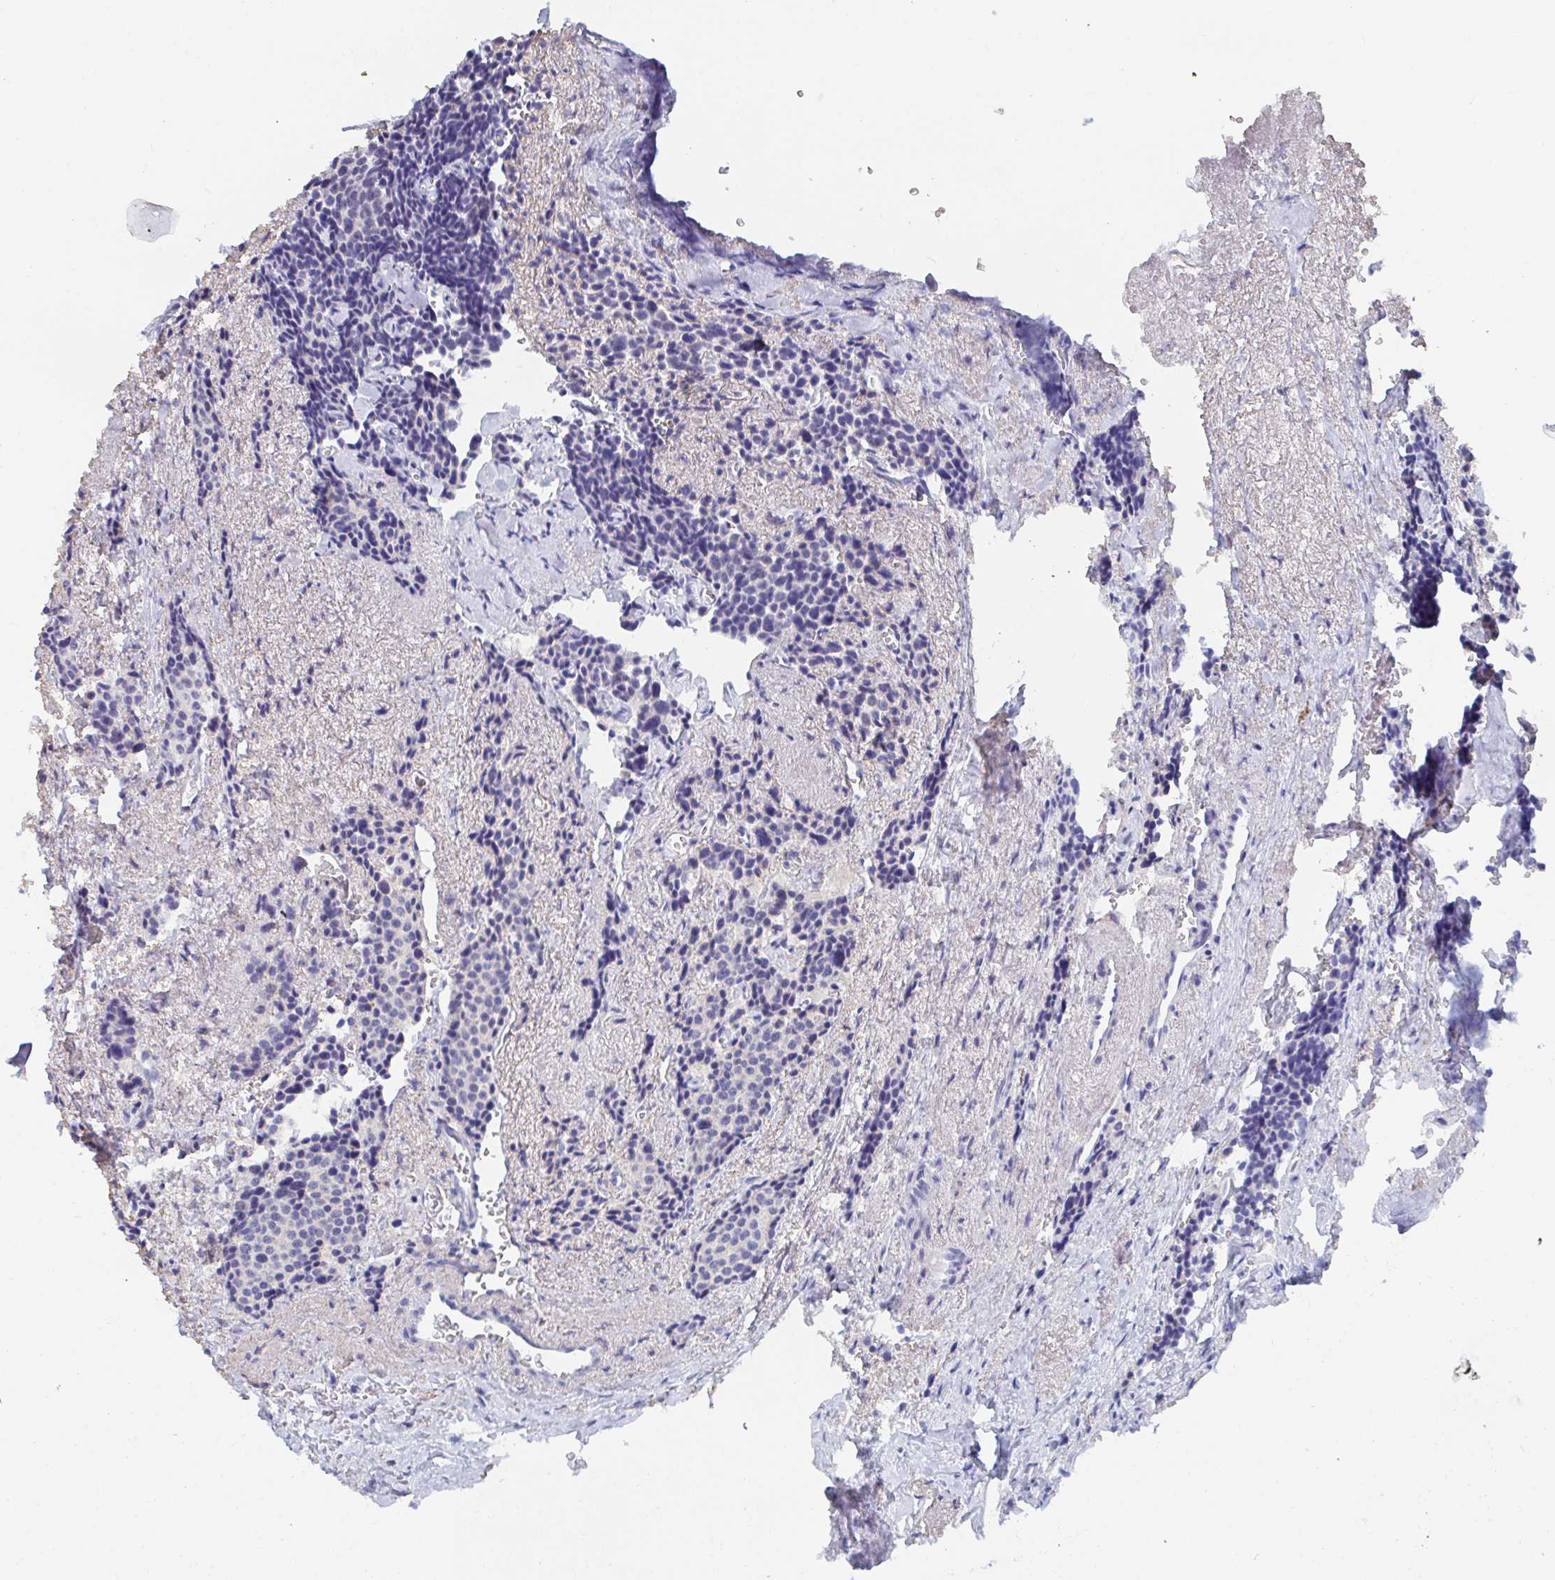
{"staining": {"intensity": "negative", "quantity": "none", "location": "none"}, "tissue": "carcinoid", "cell_type": "Tumor cells", "image_type": "cancer", "snomed": [{"axis": "morphology", "description": "Carcinoid, malignant, NOS"}, {"axis": "topography", "description": "Small intestine"}], "caption": "Immunohistochemistry (IHC) image of neoplastic tissue: human carcinoid stained with DAB shows no significant protein positivity in tumor cells.", "gene": "KCNK5", "patient": {"sex": "male", "age": 73}}